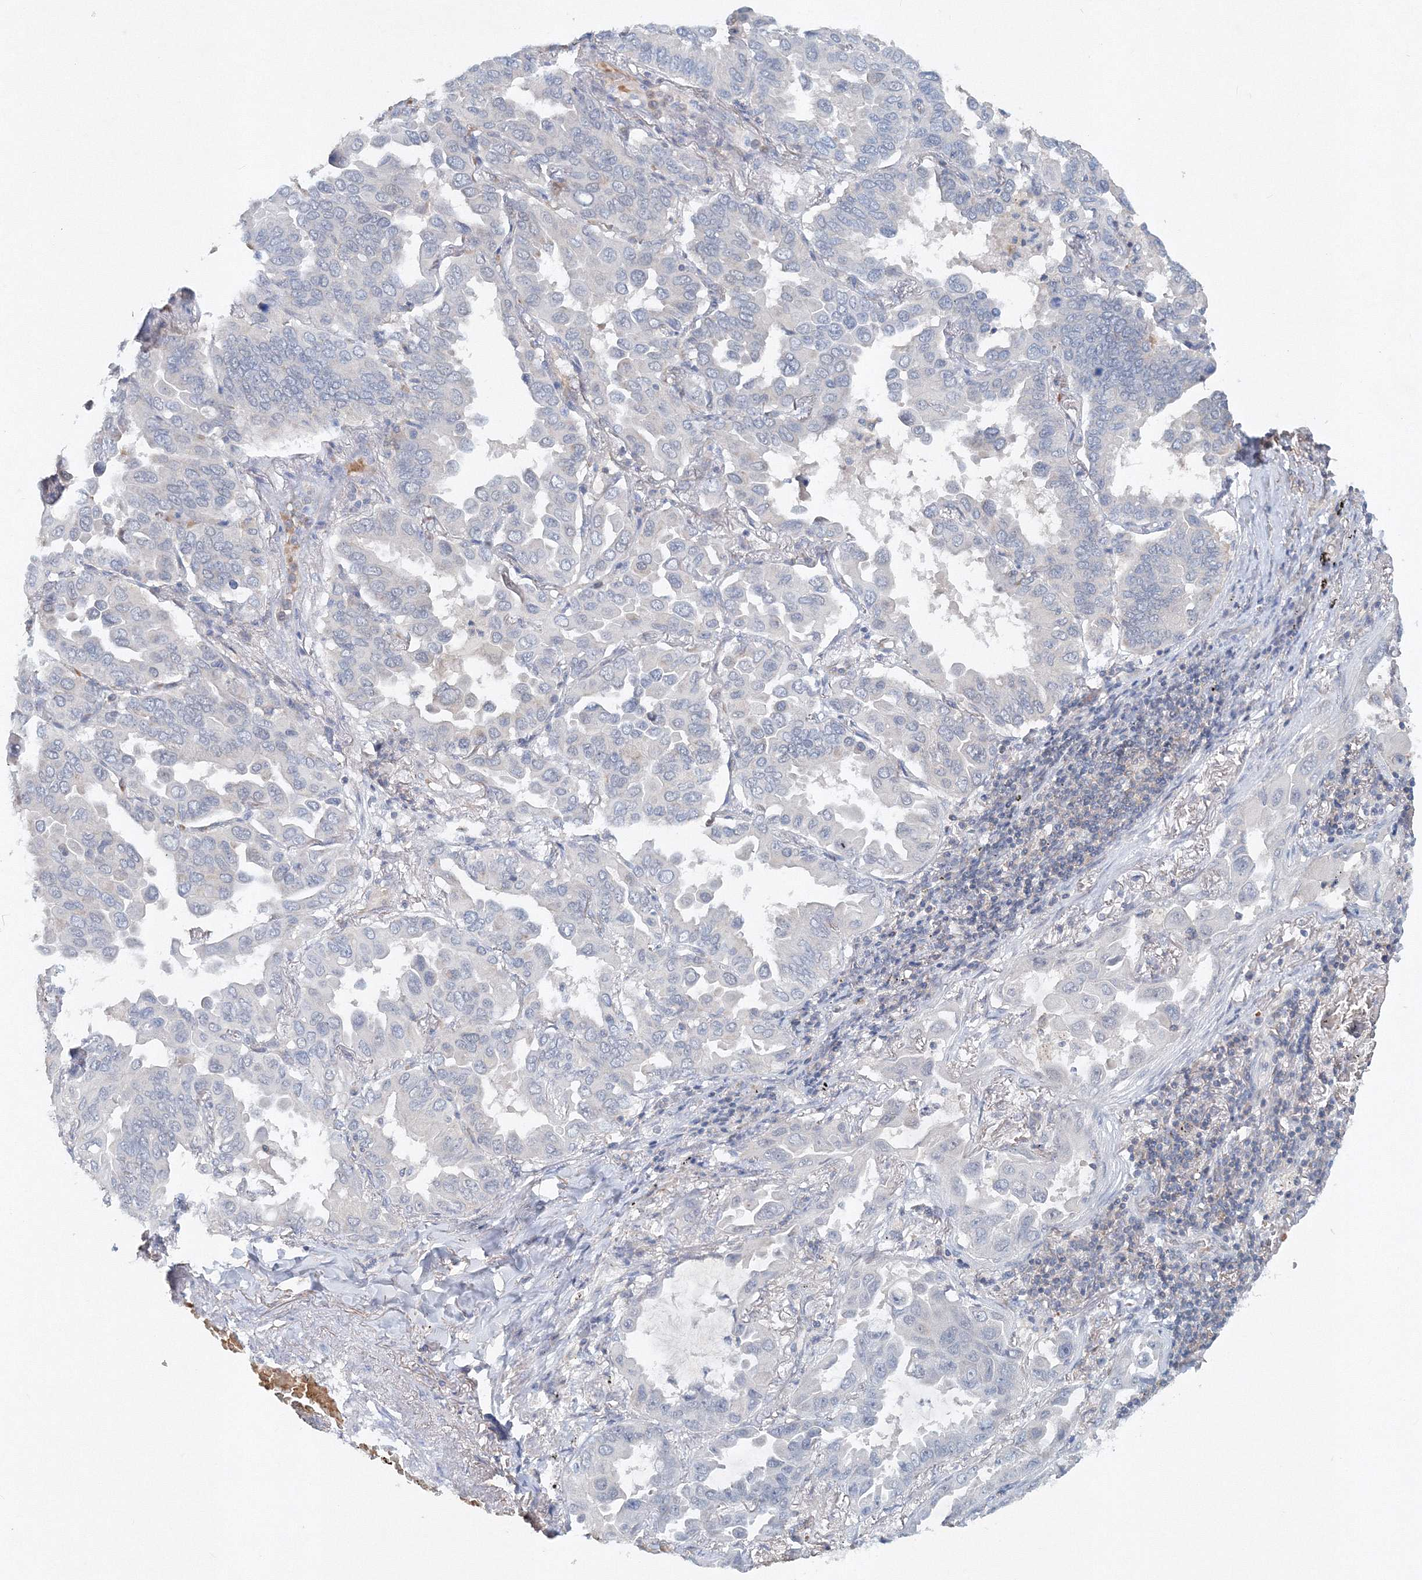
{"staining": {"intensity": "negative", "quantity": "none", "location": "none"}, "tissue": "lung cancer", "cell_type": "Tumor cells", "image_type": "cancer", "snomed": [{"axis": "morphology", "description": "Adenocarcinoma, NOS"}, {"axis": "topography", "description": "Lung"}], "caption": "This is an immunohistochemistry (IHC) micrograph of human lung adenocarcinoma. There is no expression in tumor cells.", "gene": "SH3BP5", "patient": {"sex": "male", "age": 64}}